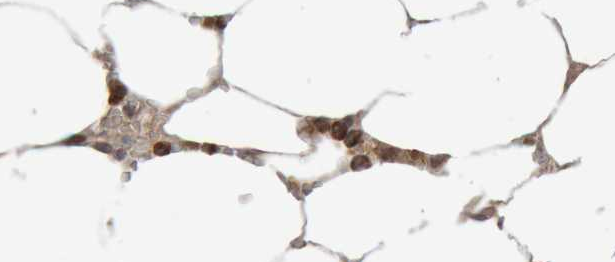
{"staining": {"intensity": "moderate", "quantity": ">75%", "location": "cytoplasmic/membranous"}, "tissue": "bone marrow", "cell_type": "Hematopoietic cells", "image_type": "normal", "snomed": [{"axis": "morphology", "description": "Normal tissue, NOS"}, {"axis": "topography", "description": "Bone marrow"}], "caption": "Bone marrow stained for a protein (brown) reveals moderate cytoplasmic/membranous positive staining in approximately >75% of hematopoietic cells.", "gene": "KIF21B", "patient": {"sex": "male", "age": 70}}